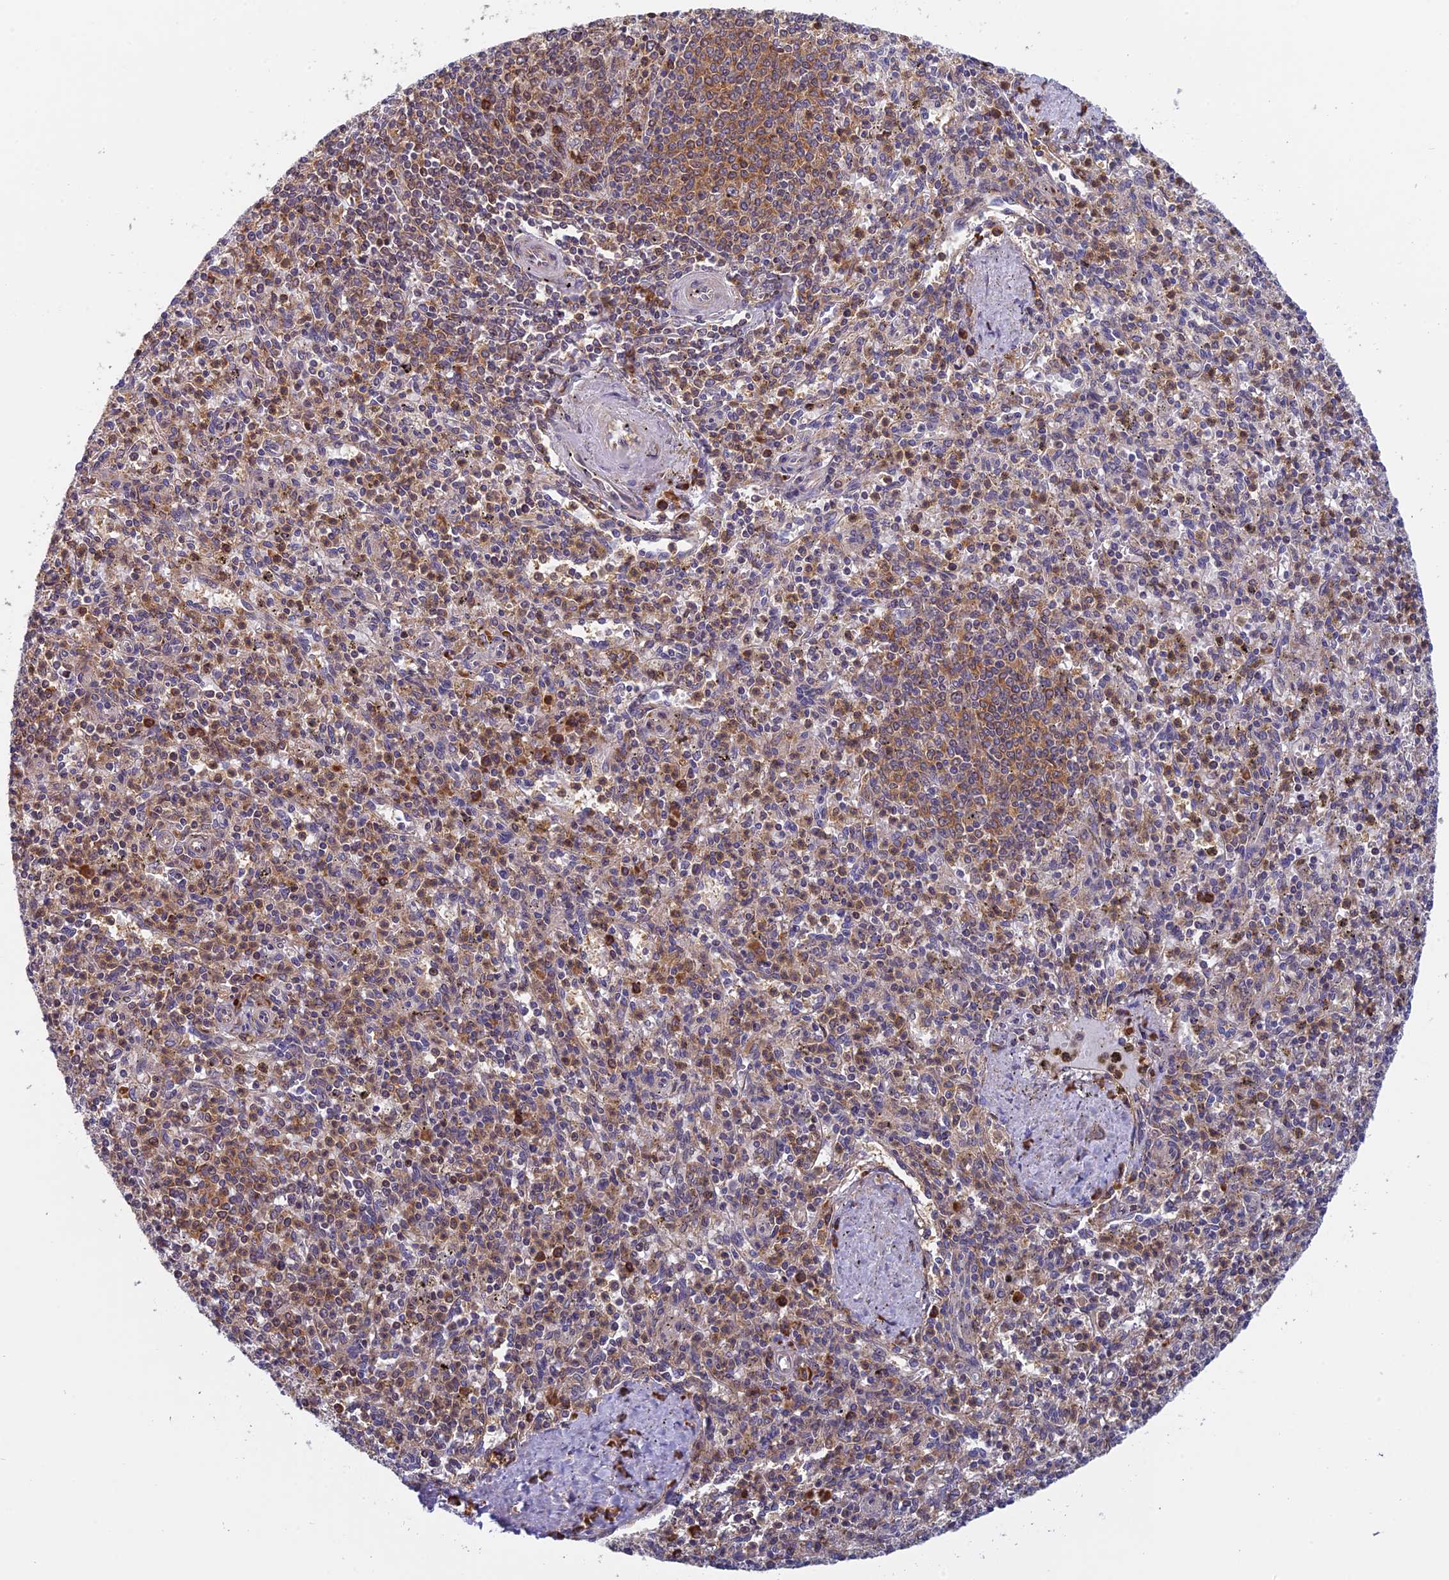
{"staining": {"intensity": "moderate", "quantity": "25%-75%", "location": "cytoplasmic/membranous"}, "tissue": "spleen", "cell_type": "Cells in red pulp", "image_type": "normal", "snomed": [{"axis": "morphology", "description": "Normal tissue, NOS"}, {"axis": "topography", "description": "Spleen"}], "caption": "Brown immunohistochemical staining in normal spleen reveals moderate cytoplasmic/membranous staining in approximately 25%-75% of cells in red pulp. (DAB IHC, brown staining for protein, blue staining for nuclei).", "gene": "IPO5", "patient": {"sex": "male", "age": 72}}